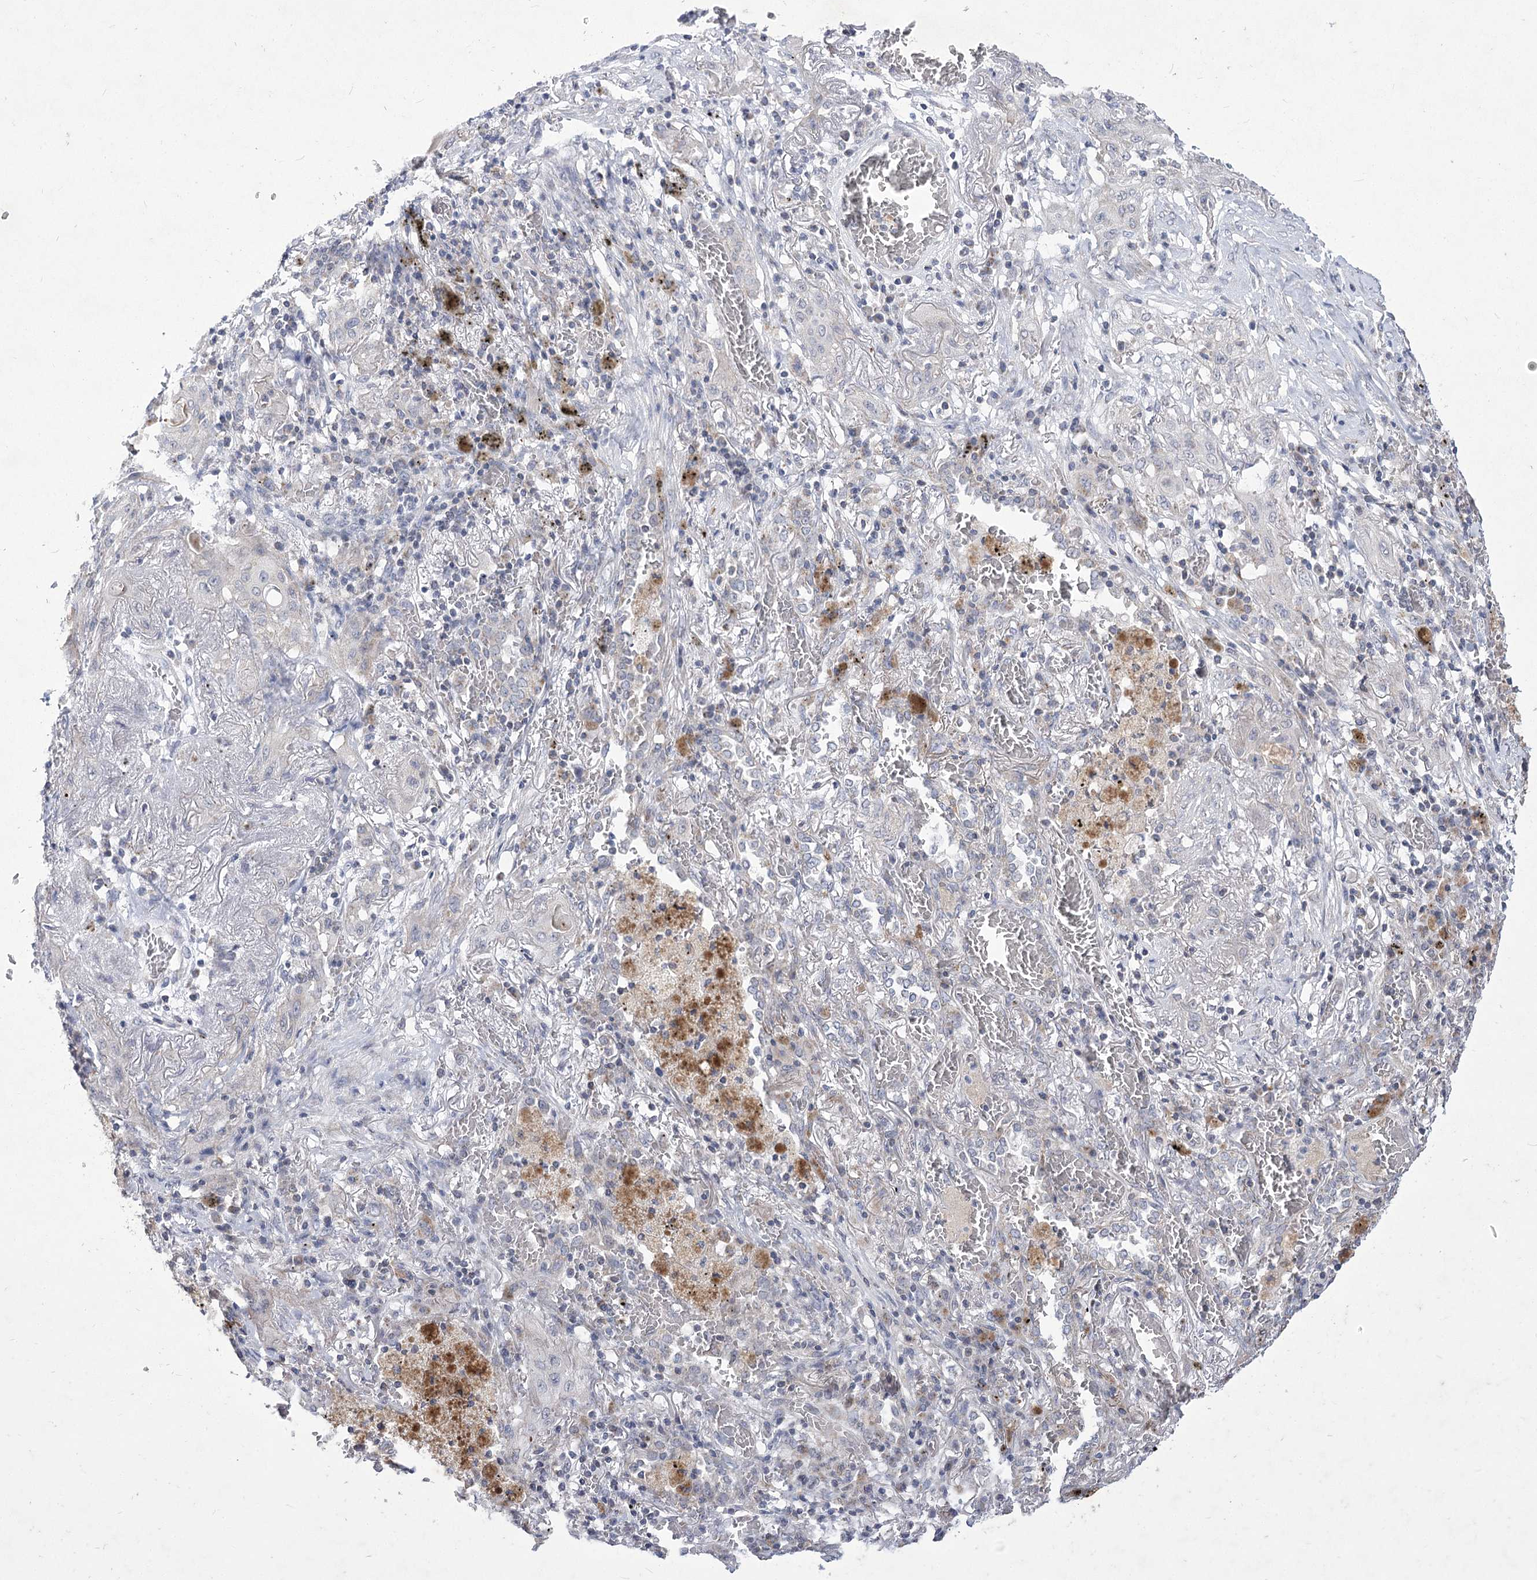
{"staining": {"intensity": "negative", "quantity": "none", "location": "none"}, "tissue": "lung cancer", "cell_type": "Tumor cells", "image_type": "cancer", "snomed": [{"axis": "morphology", "description": "Squamous cell carcinoma, NOS"}, {"axis": "topography", "description": "Lung"}], "caption": "Immunohistochemistry (IHC) micrograph of human squamous cell carcinoma (lung) stained for a protein (brown), which shows no expression in tumor cells. (IHC, brightfield microscopy, high magnification).", "gene": "PDHB", "patient": {"sex": "female", "age": 47}}